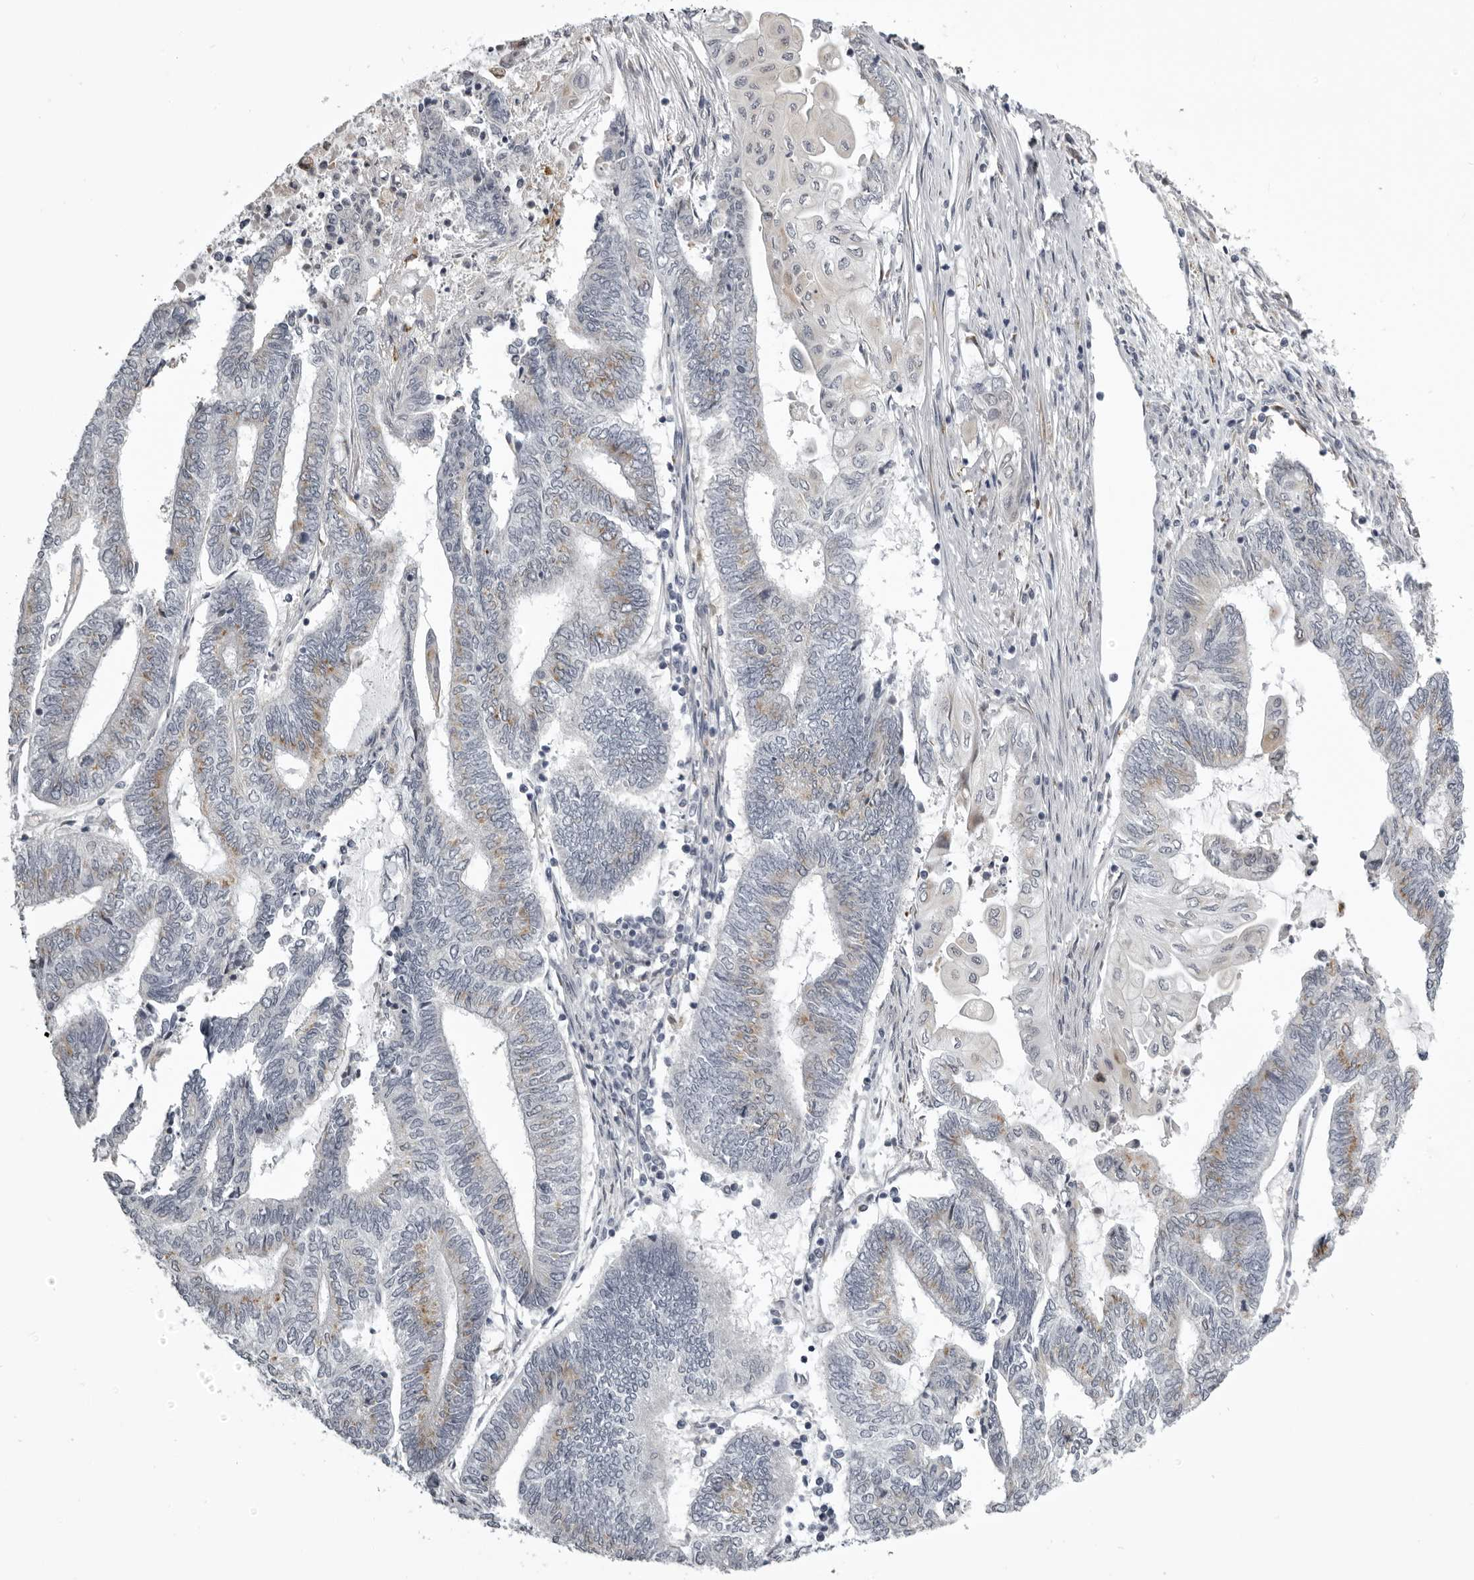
{"staining": {"intensity": "moderate", "quantity": "25%-75%", "location": "cytoplasmic/membranous"}, "tissue": "endometrial cancer", "cell_type": "Tumor cells", "image_type": "cancer", "snomed": [{"axis": "morphology", "description": "Adenocarcinoma, NOS"}, {"axis": "topography", "description": "Uterus"}, {"axis": "topography", "description": "Endometrium"}], "caption": "Immunohistochemical staining of adenocarcinoma (endometrial) reveals moderate cytoplasmic/membranous protein positivity in about 25%-75% of tumor cells.", "gene": "NCEH1", "patient": {"sex": "female", "age": 70}}